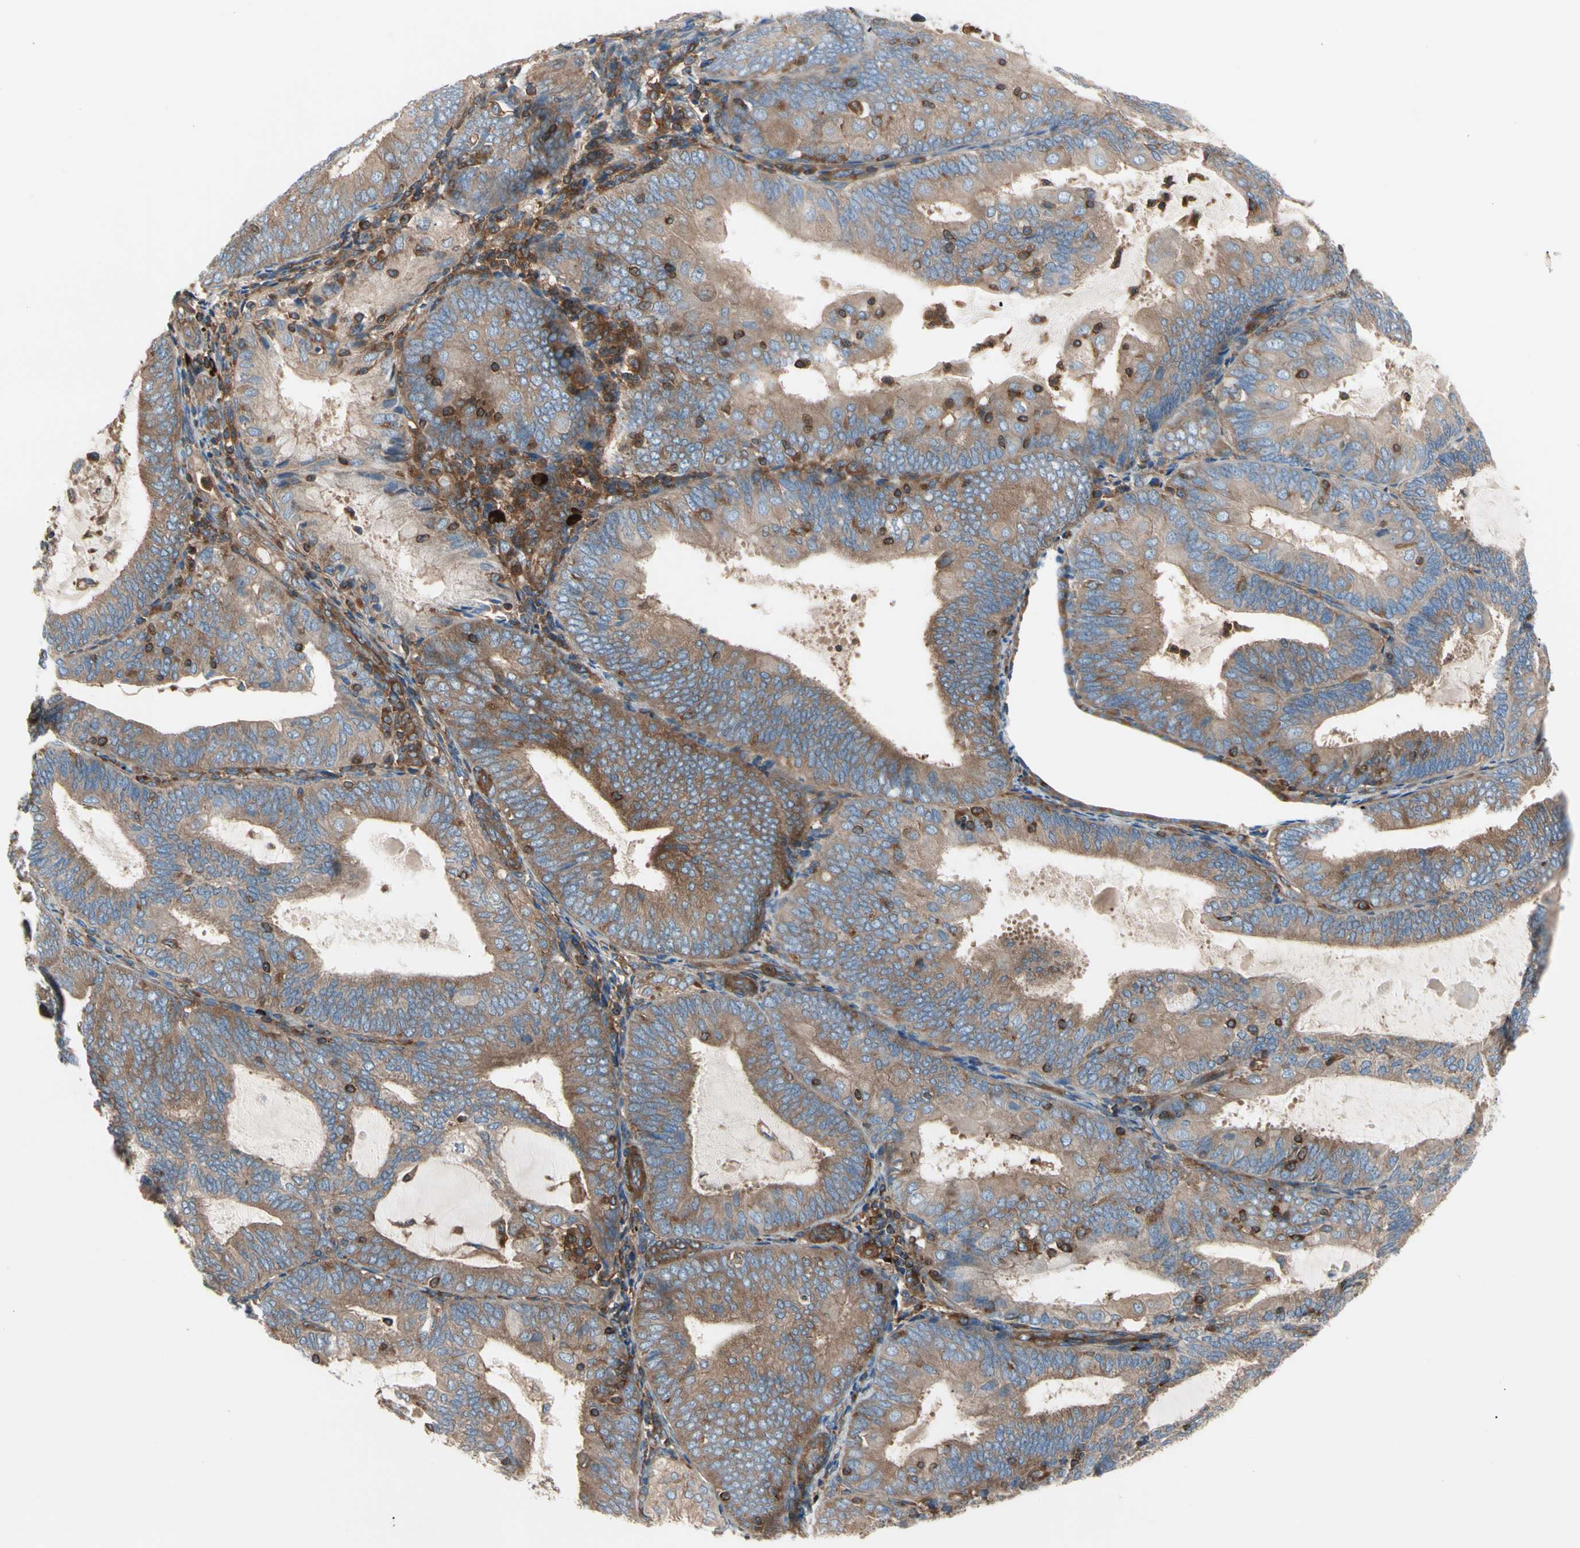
{"staining": {"intensity": "moderate", "quantity": ">75%", "location": "cytoplasmic/membranous"}, "tissue": "endometrial cancer", "cell_type": "Tumor cells", "image_type": "cancer", "snomed": [{"axis": "morphology", "description": "Adenocarcinoma, NOS"}, {"axis": "topography", "description": "Endometrium"}], "caption": "Endometrial cancer (adenocarcinoma) stained with IHC displays moderate cytoplasmic/membranous positivity in about >75% of tumor cells.", "gene": "ROCK1", "patient": {"sex": "female", "age": 81}}